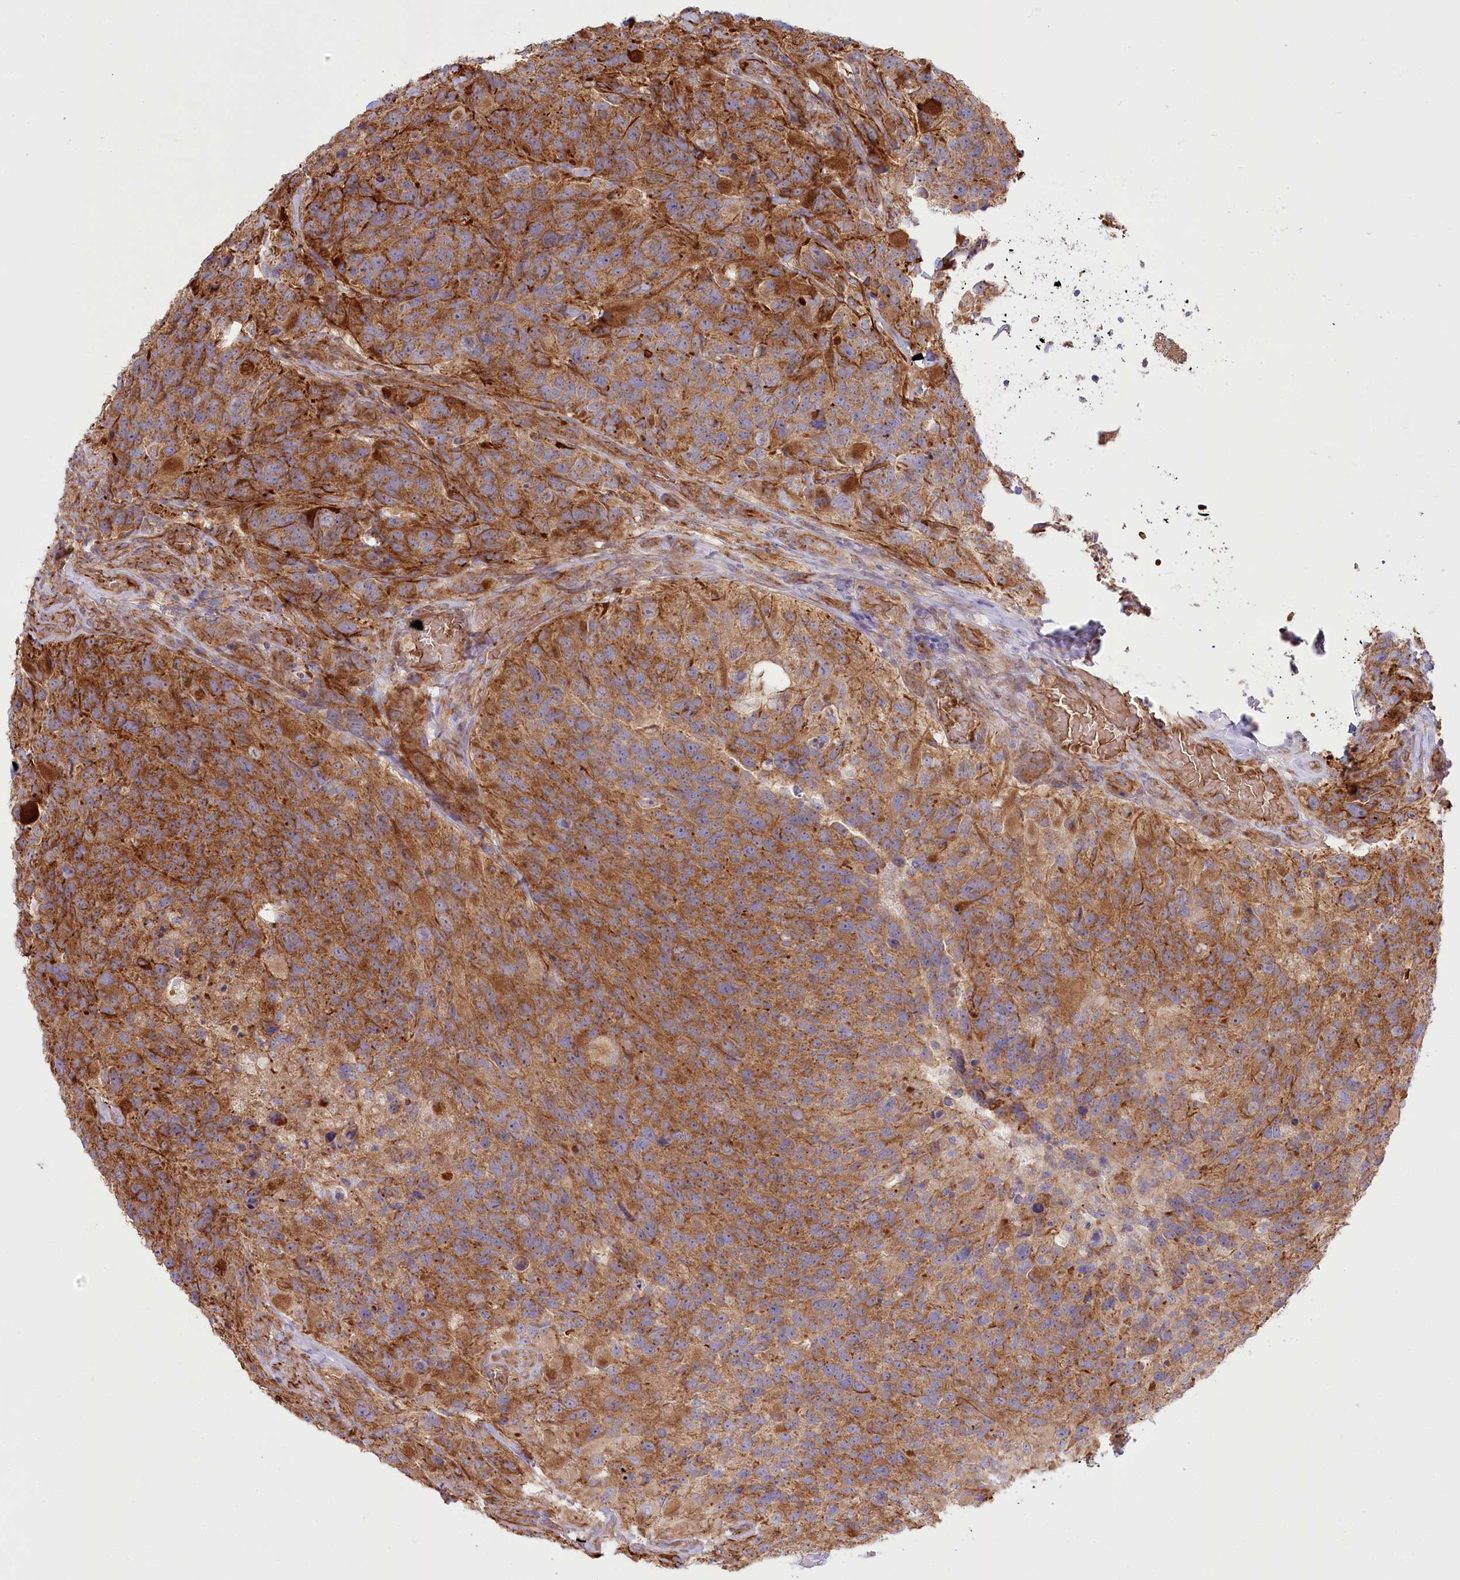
{"staining": {"intensity": "moderate", "quantity": ">75%", "location": "cytoplasmic/membranous"}, "tissue": "glioma", "cell_type": "Tumor cells", "image_type": "cancer", "snomed": [{"axis": "morphology", "description": "Glioma, malignant, High grade"}, {"axis": "topography", "description": "Brain"}], "caption": "Protein staining of high-grade glioma (malignant) tissue demonstrates moderate cytoplasmic/membranous expression in about >75% of tumor cells.", "gene": "COMMD3", "patient": {"sex": "male", "age": 69}}